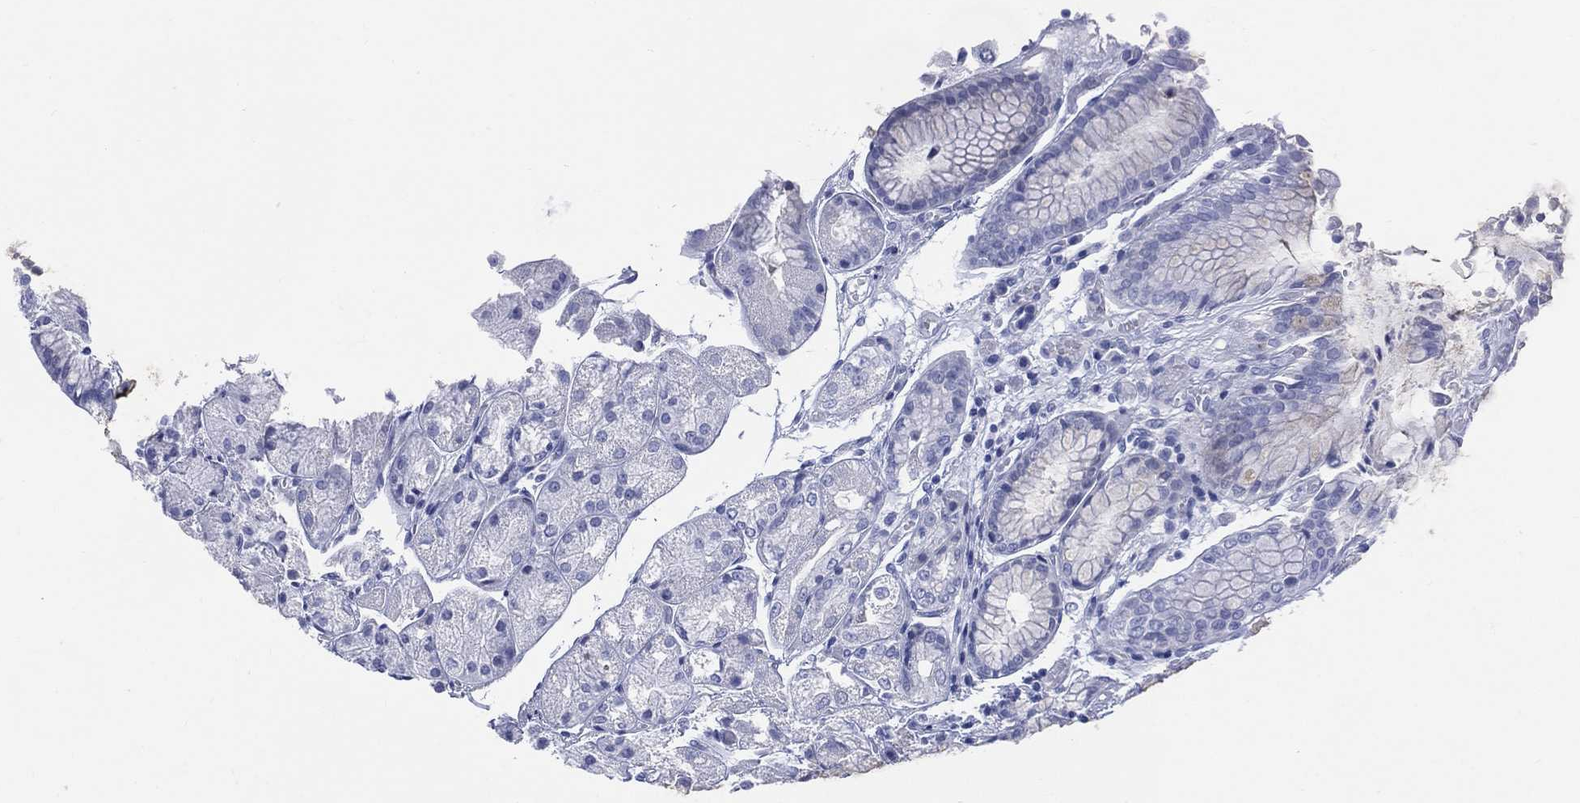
{"staining": {"intensity": "moderate", "quantity": "<25%", "location": "cytoplasmic/membranous"}, "tissue": "stomach", "cell_type": "Glandular cells", "image_type": "normal", "snomed": [{"axis": "morphology", "description": "Normal tissue, NOS"}, {"axis": "topography", "description": "Stomach, upper"}], "caption": "Immunohistochemical staining of unremarkable human stomach demonstrates moderate cytoplasmic/membranous protein staining in approximately <25% of glandular cells.", "gene": "ENSG00000285953", "patient": {"sex": "male", "age": 72}}